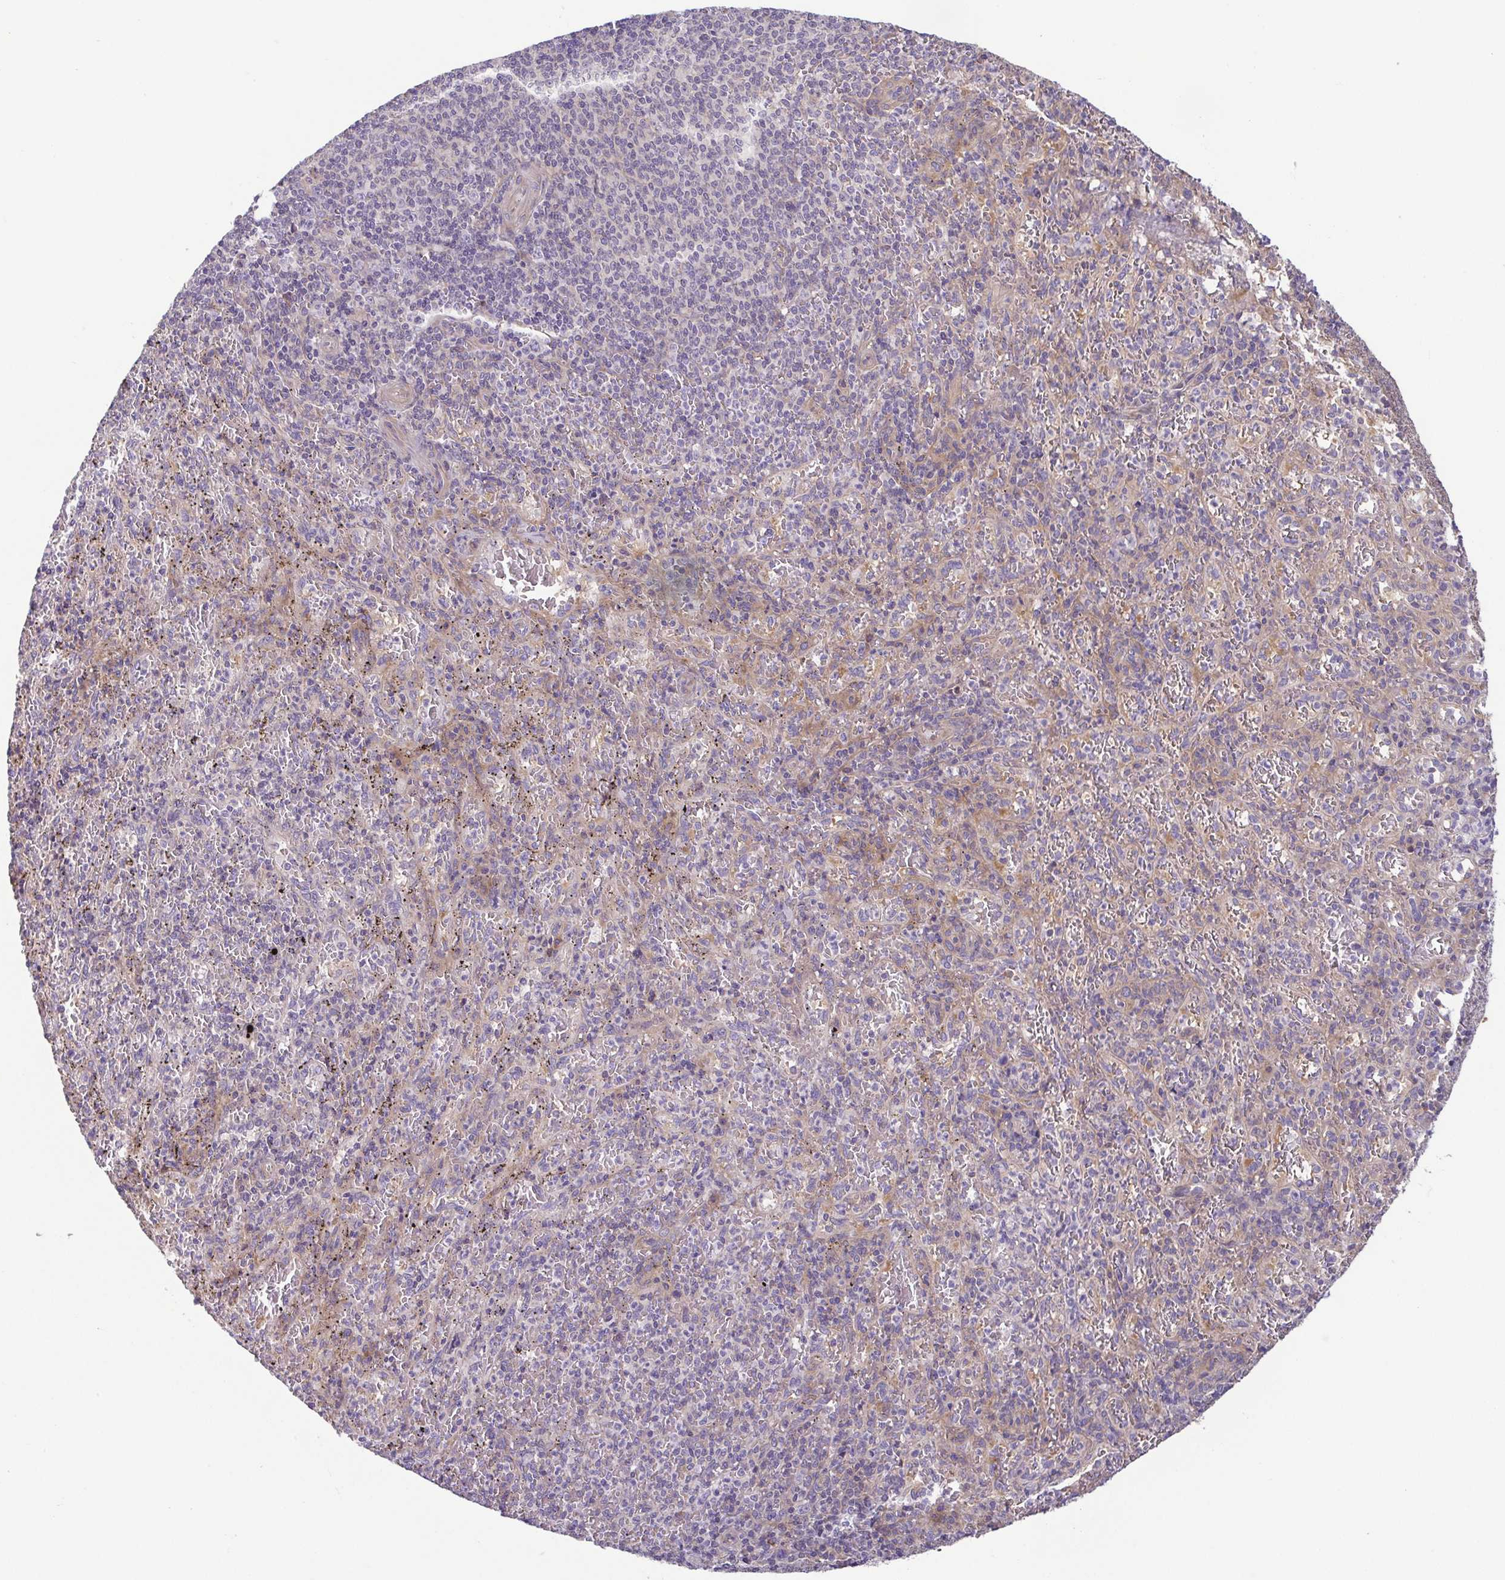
{"staining": {"intensity": "negative", "quantity": "none", "location": "none"}, "tissue": "spleen", "cell_type": "Cells in red pulp", "image_type": "normal", "snomed": [{"axis": "morphology", "description": "Normal tissue, NOS"}, {"axis": "topography", "description": "Spleen"}], "caption": "Cells in red pulp are negative for brown protein staining in benign spleen. The staining is performed using DAB (3,3'-diaminobenzidine) brown chromogen with nuclei counter-stained in using hematoxylin.", "gene": "LMF2", "patient": {"sex": "male", "age": 57}}